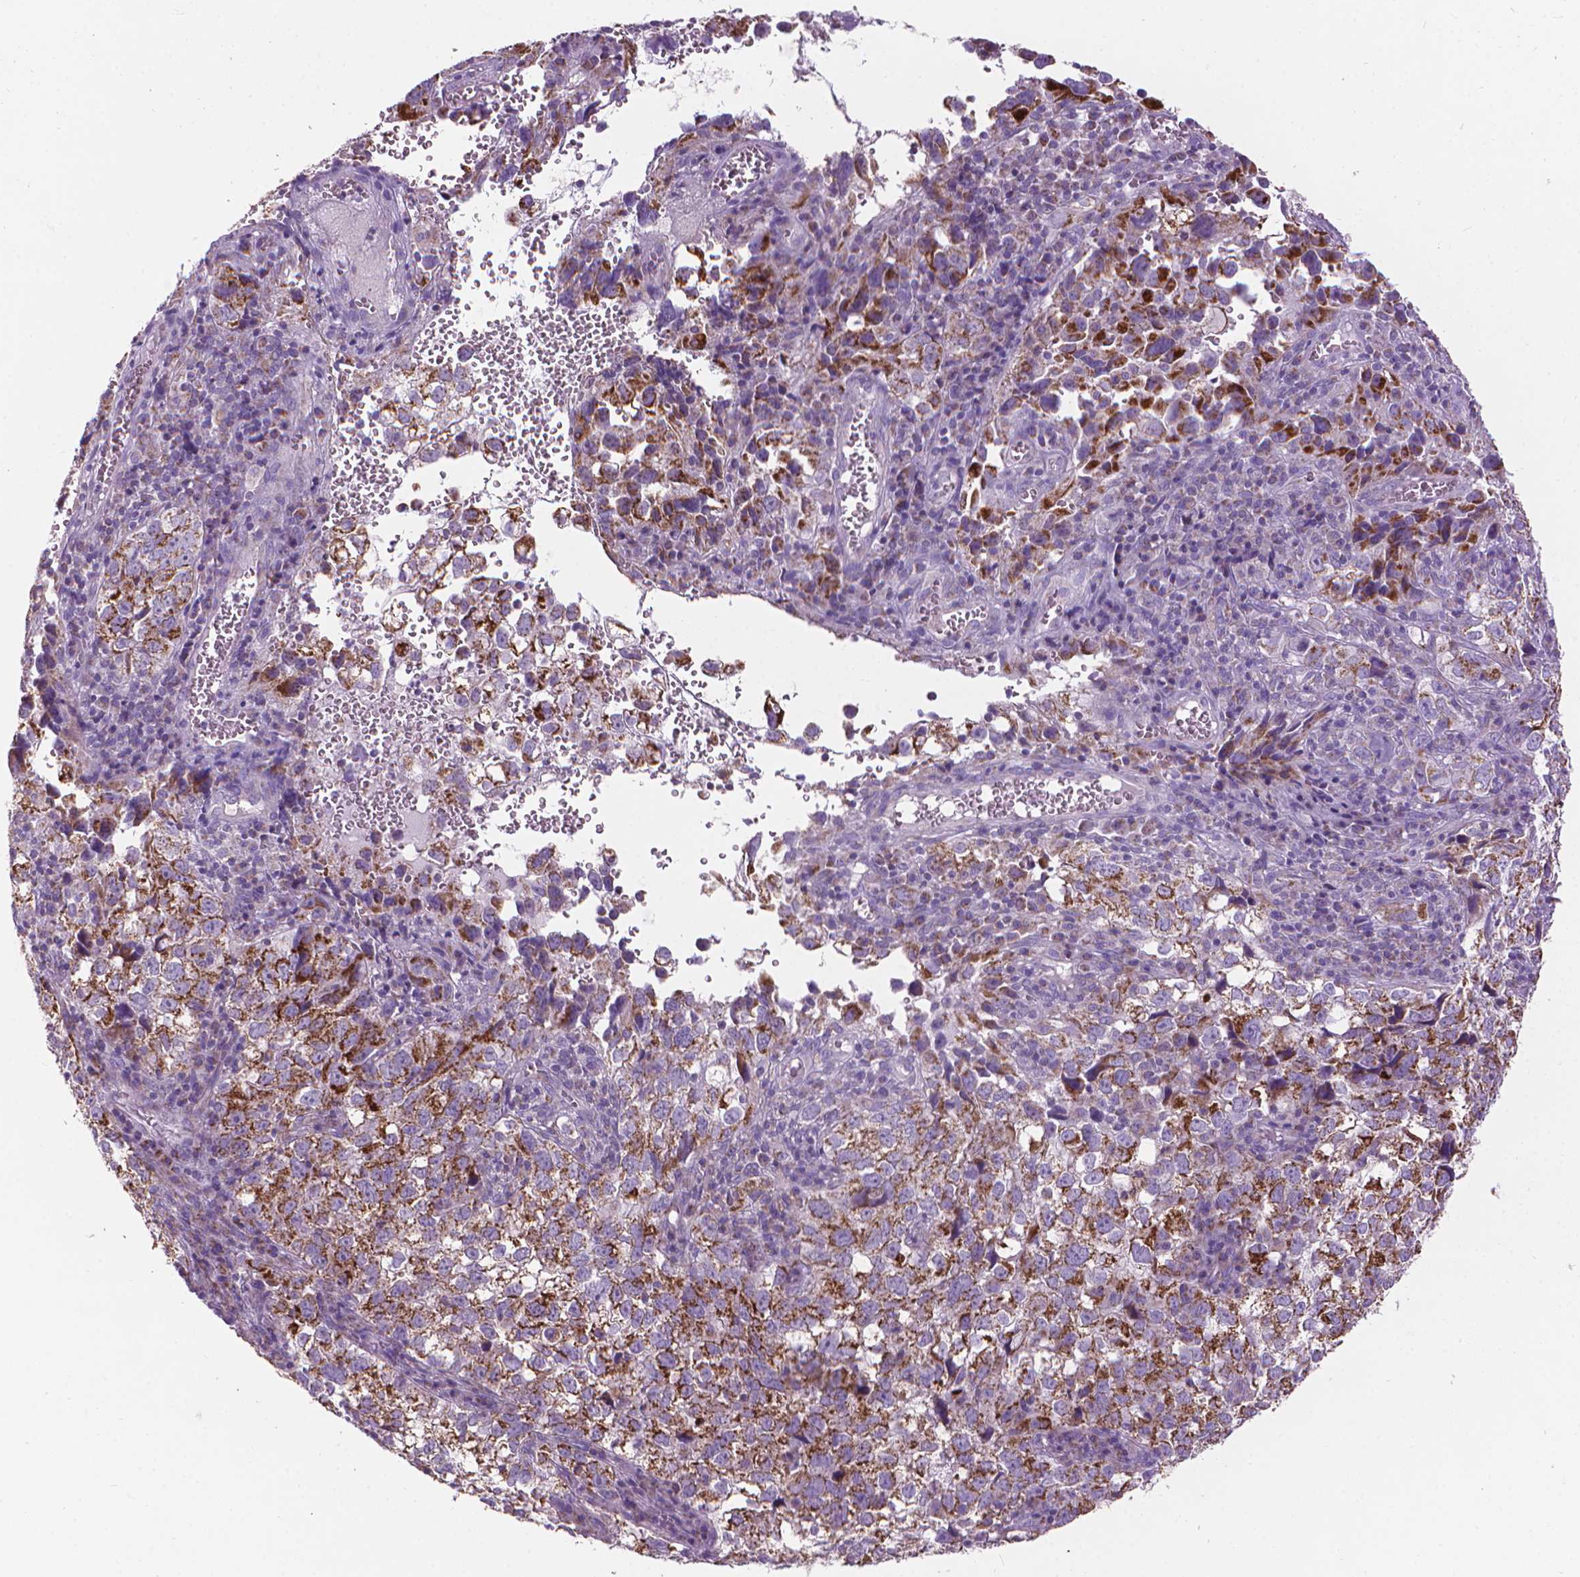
{"staining": {"intensity": "strong", "quantity": "25%-75%", "location": "cytoplasmic/membranous"}, "tissue": "cervical cancer", "cell_type": "Tumor cells", "image_type": "cancer", "snomed": [{"axis": "morphology", "description": "Squamous cell carcinoma, NOS"}, {"axis": "topography", "description": "Cervix"}], "caption": "A brown stain labels strong cytoplasmic/membranous positivity of a protein in human squamous cell carcinoma (cervical) tumor cells.", "gene": "VDAC1", "patient": {"sex": "female", "age": 55}}